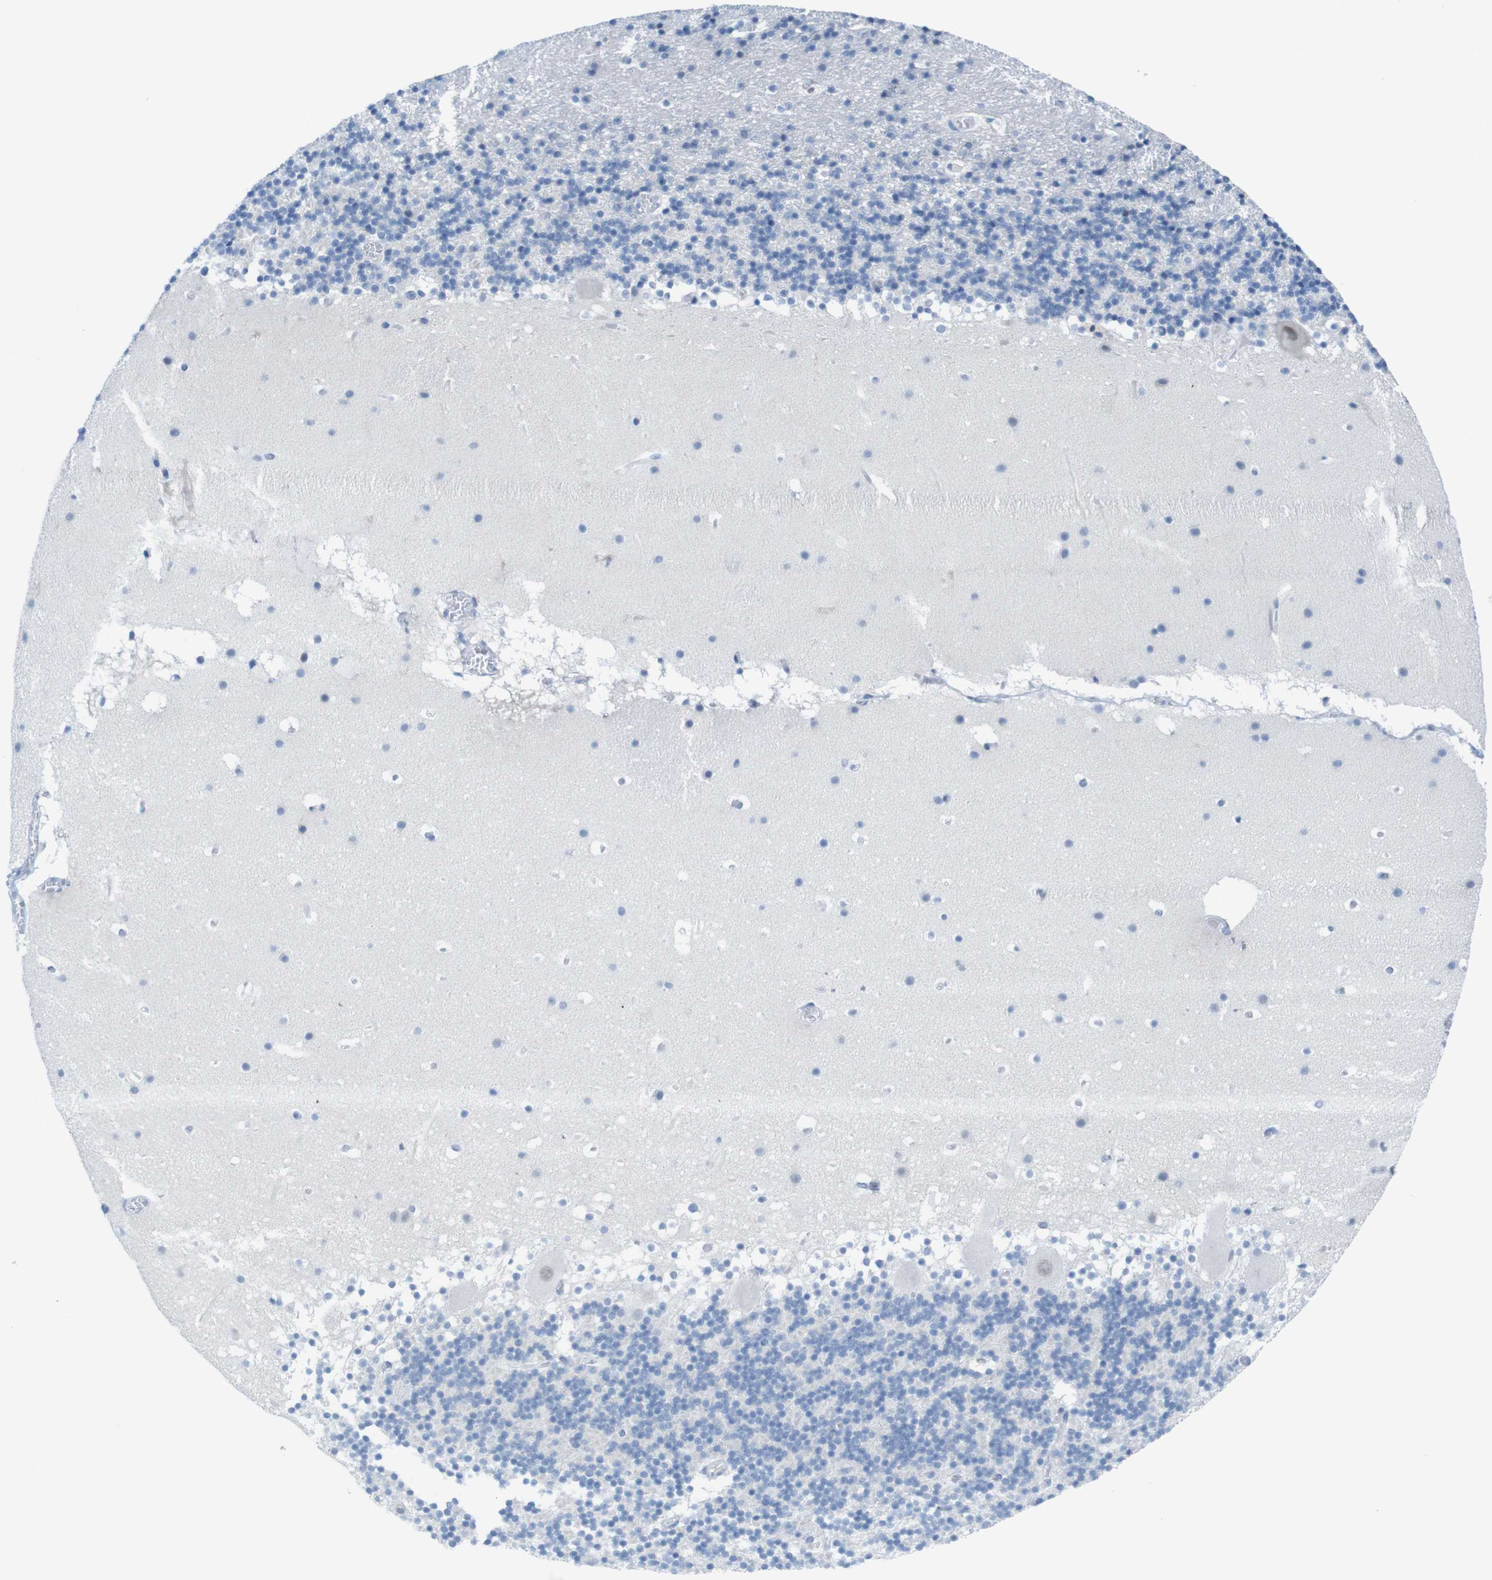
{"staining": {"intensity": "negative", "quantity": "none", "location": "none"}, "tissue": "cerebellum", "cell_type": "Cells in granular layer", "image_type": "normal", "snomed": [{"axis": "morphology", "description": "Normal tissue, NOS"}, {"axis": "topography", "description": "Cerebellum"}], "caption": "The photomicrograph demonstrates no significant positivity in cells in granular layer of cerebellum. The staining is performed using DAB (3,3'-diaminobenzidine) brown chromogen with nuclei counter-stained in using hematoxylin.", "gene": "OPN1SW", "patient": {"sex": "male", "age": 45}}